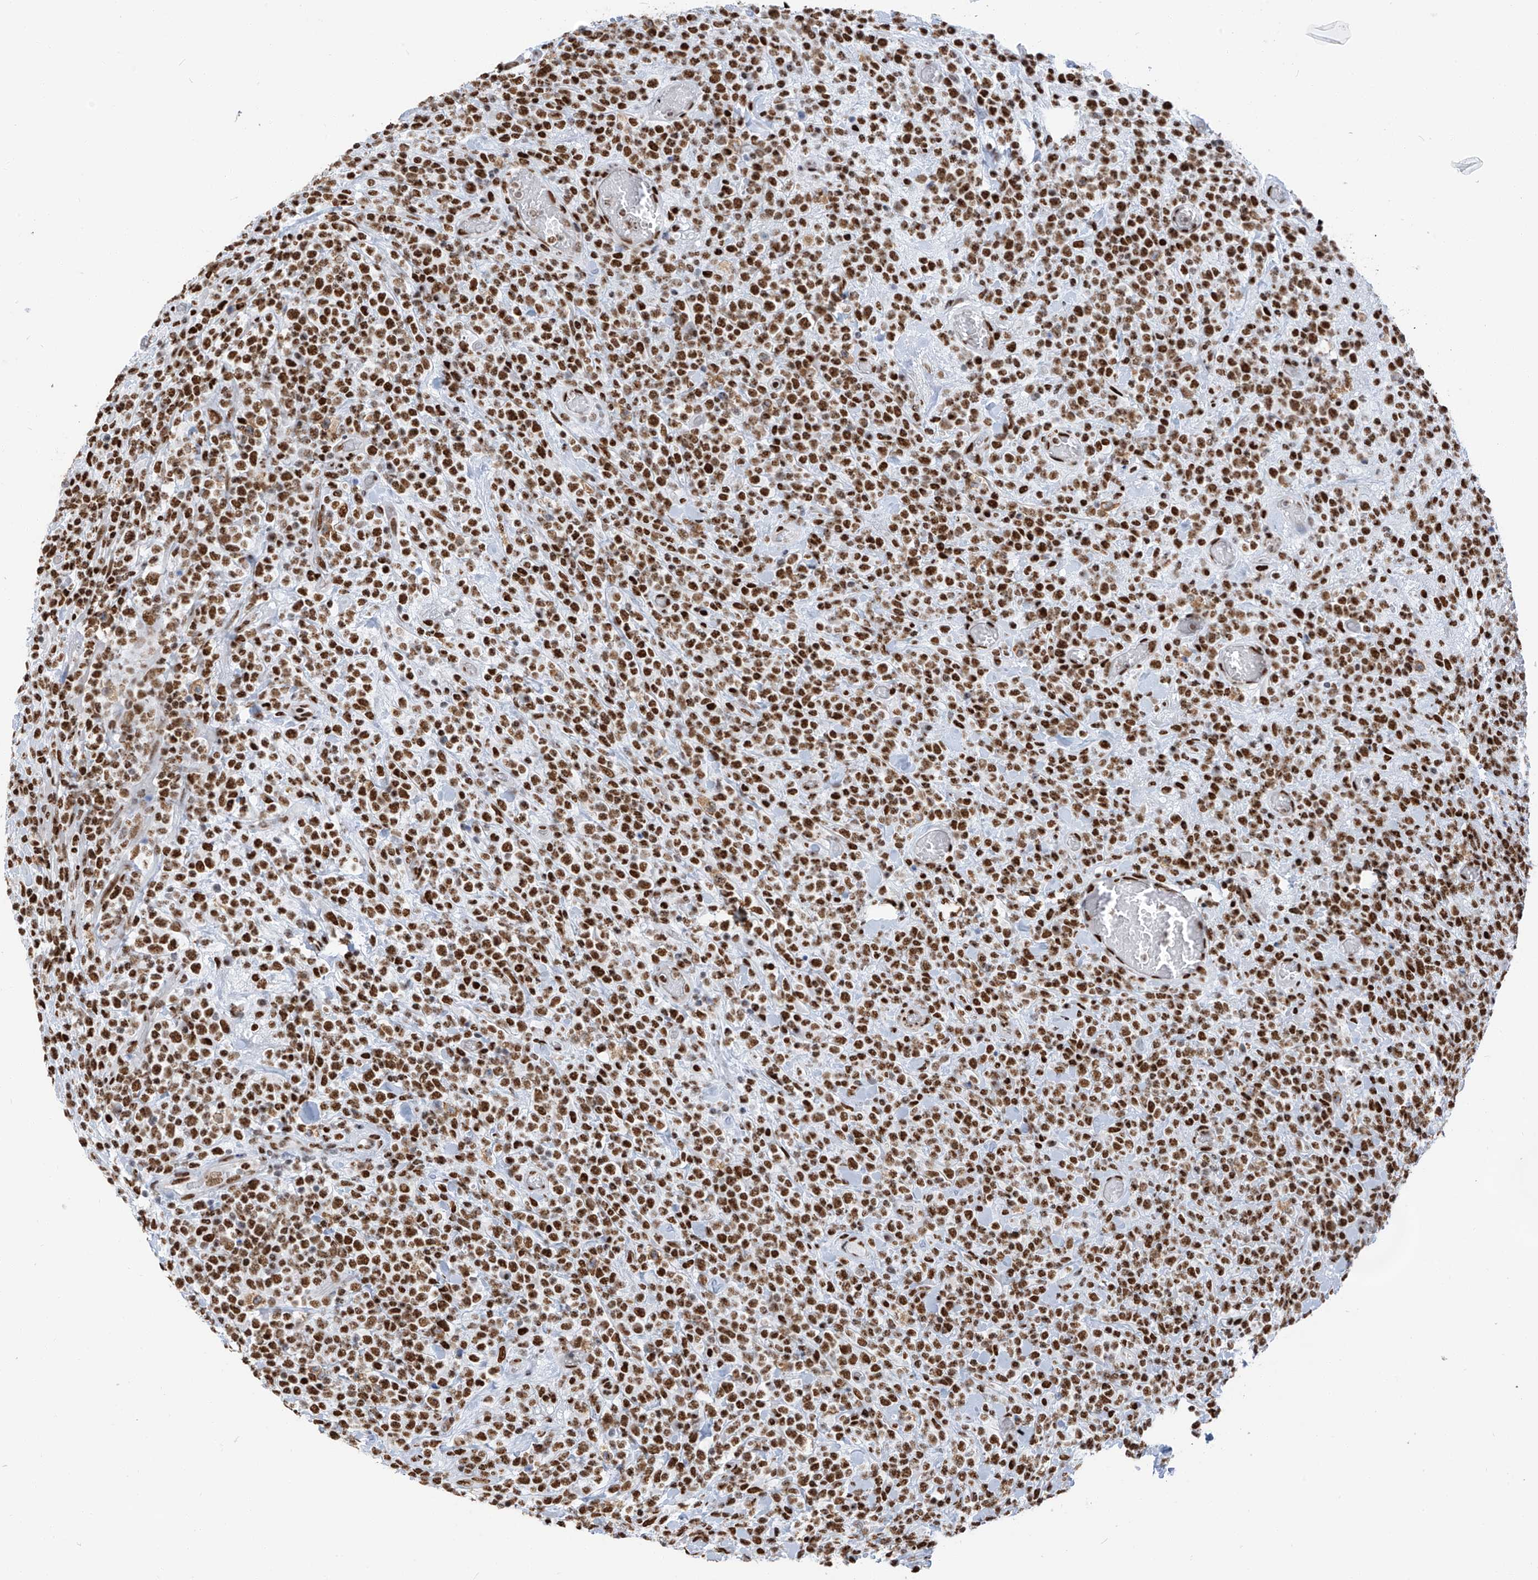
{"staining": {"intensity": "strong", "quantity": ">75%", "location": "nuclear"}, "tissue": "lymphoma", "cell_type": "Tumor cells", "image_type": "cancer", "snomed": [{"axis": "morphology", "description": "Malignant lymphoma, non-Hodgkin's type, High grade"}, {"axis": "topography", "description": "Colon"}], "caption": "Lymphoma stained for a protein reveals strong nuclear positivity in tumor cells.", "gene": "KHSRP", "patient": {"sex": "female", "age": 53}}